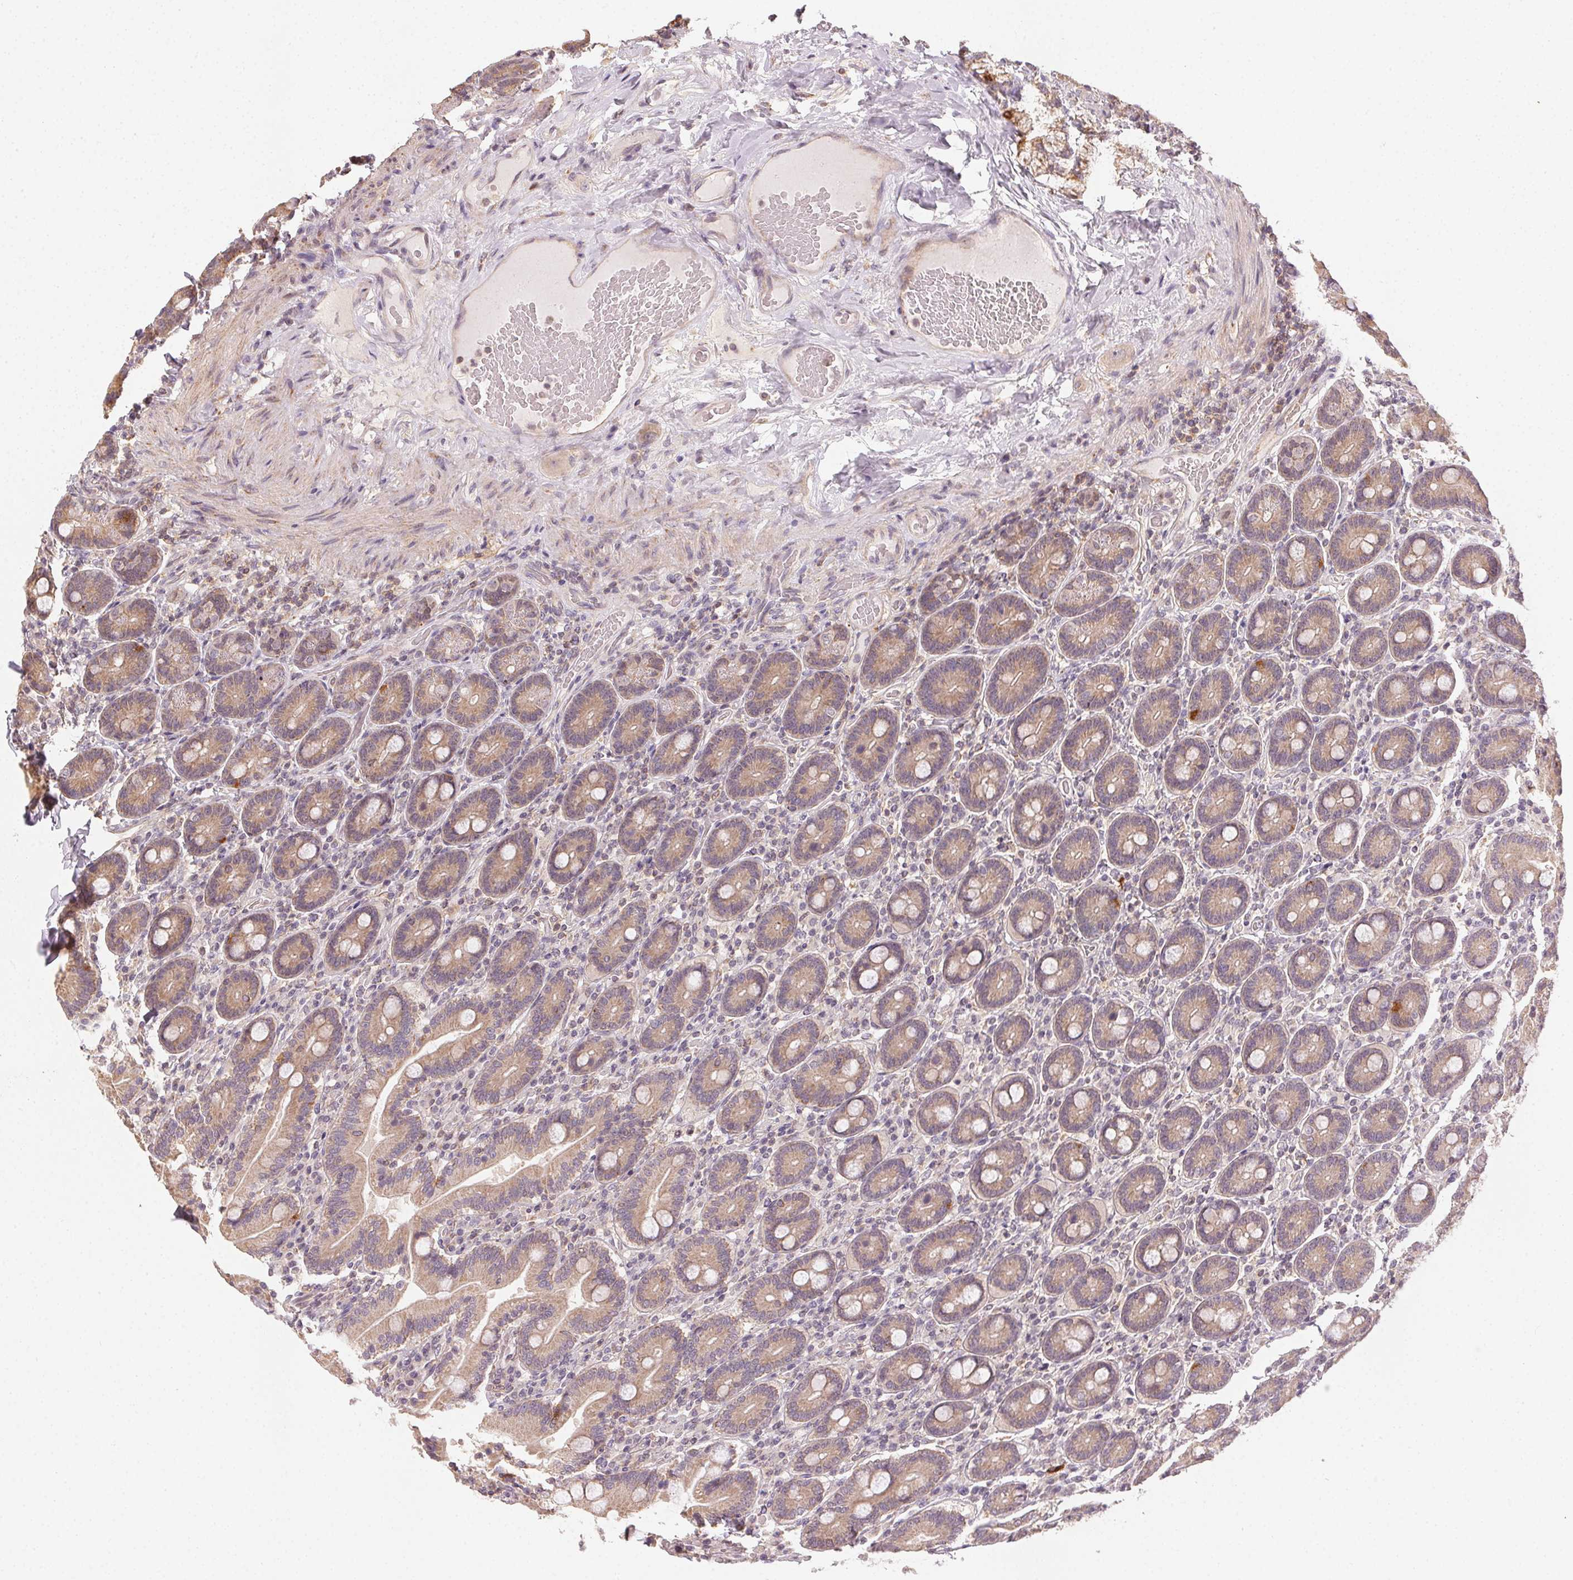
{"staining": {"intensity": "moderate", "quantity": ">75%", "location": "cytoplasmic/membranous"}, "tissue": "duodenum", "cell_type": "Glandular cells", "image_type": "normal", "snomed": [{"axis": "morphology", "description": "Normal tissue, NOS"}, {"axis": "topography", "description": "Duodenum"}], "caption": "Immunohistochemistry histopathology image of unremarkable duodenum: duodenum stained using IHC exhibits medium levels of moderate protein expression localized specifically in the cytoplasmic/membranous of glandular cells, appearing as a cytoplasmic/membranous brown color.", "gene": "NCOA4", "patient": {"sex": "female", "age": 62}}